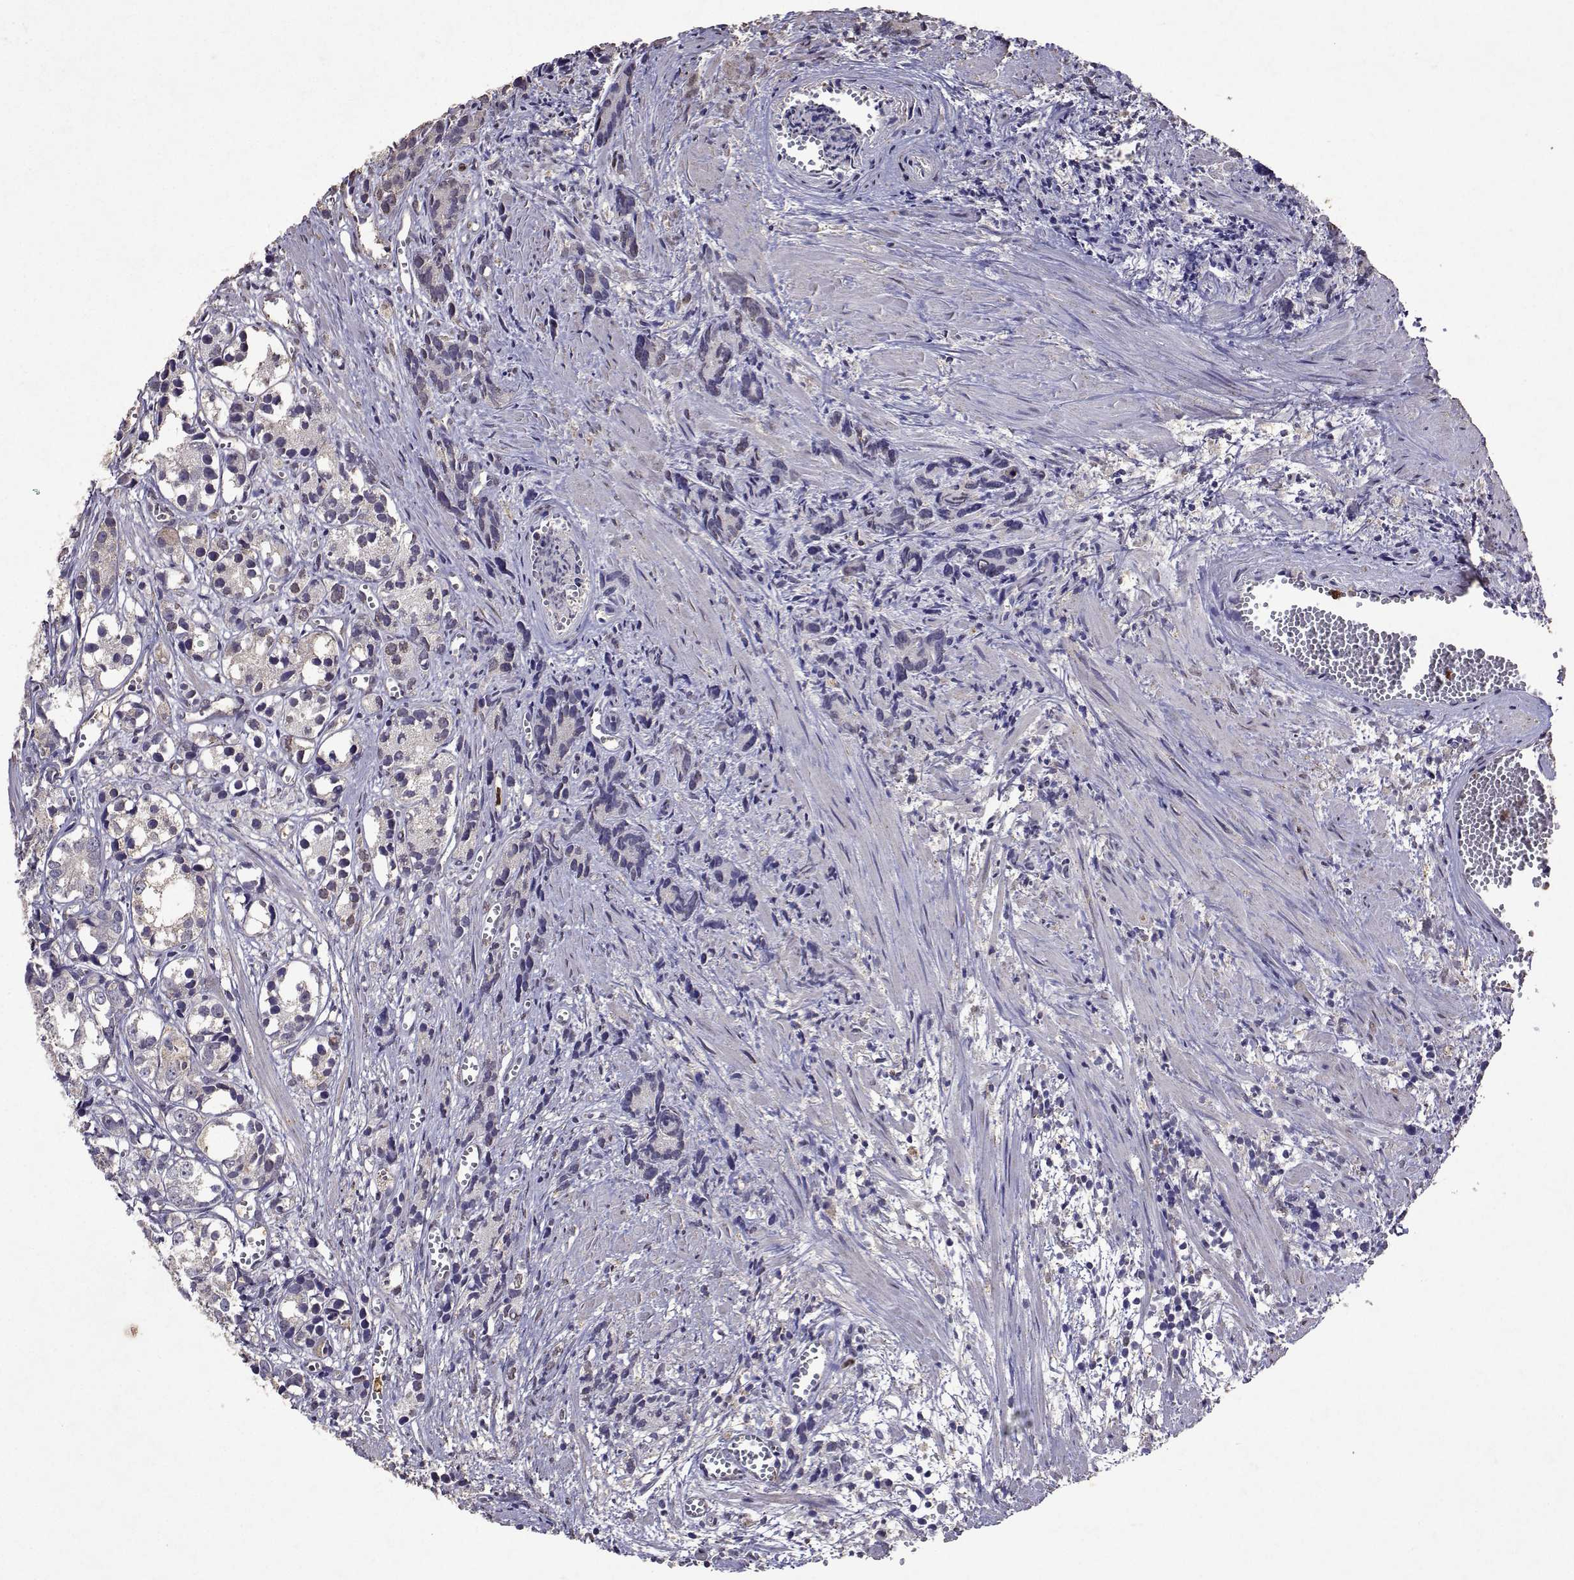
{"staining": {"intensity": "negative", "quantity": "none", "location": "none"}, "tissue": "prostate cancer", "cell_type": "Tumor cells", "image_type": "cancer", "snomed": [{"axis": "morphology", "description": "Adenocarcinoma, High grade"}, {"axis": "topography", "description": "Prostate"}], "caption": "Tumor cells show no significant expression in prostate cancer.", "gene": "APAF1", "patient": {"sex": "male", "age": 77}}